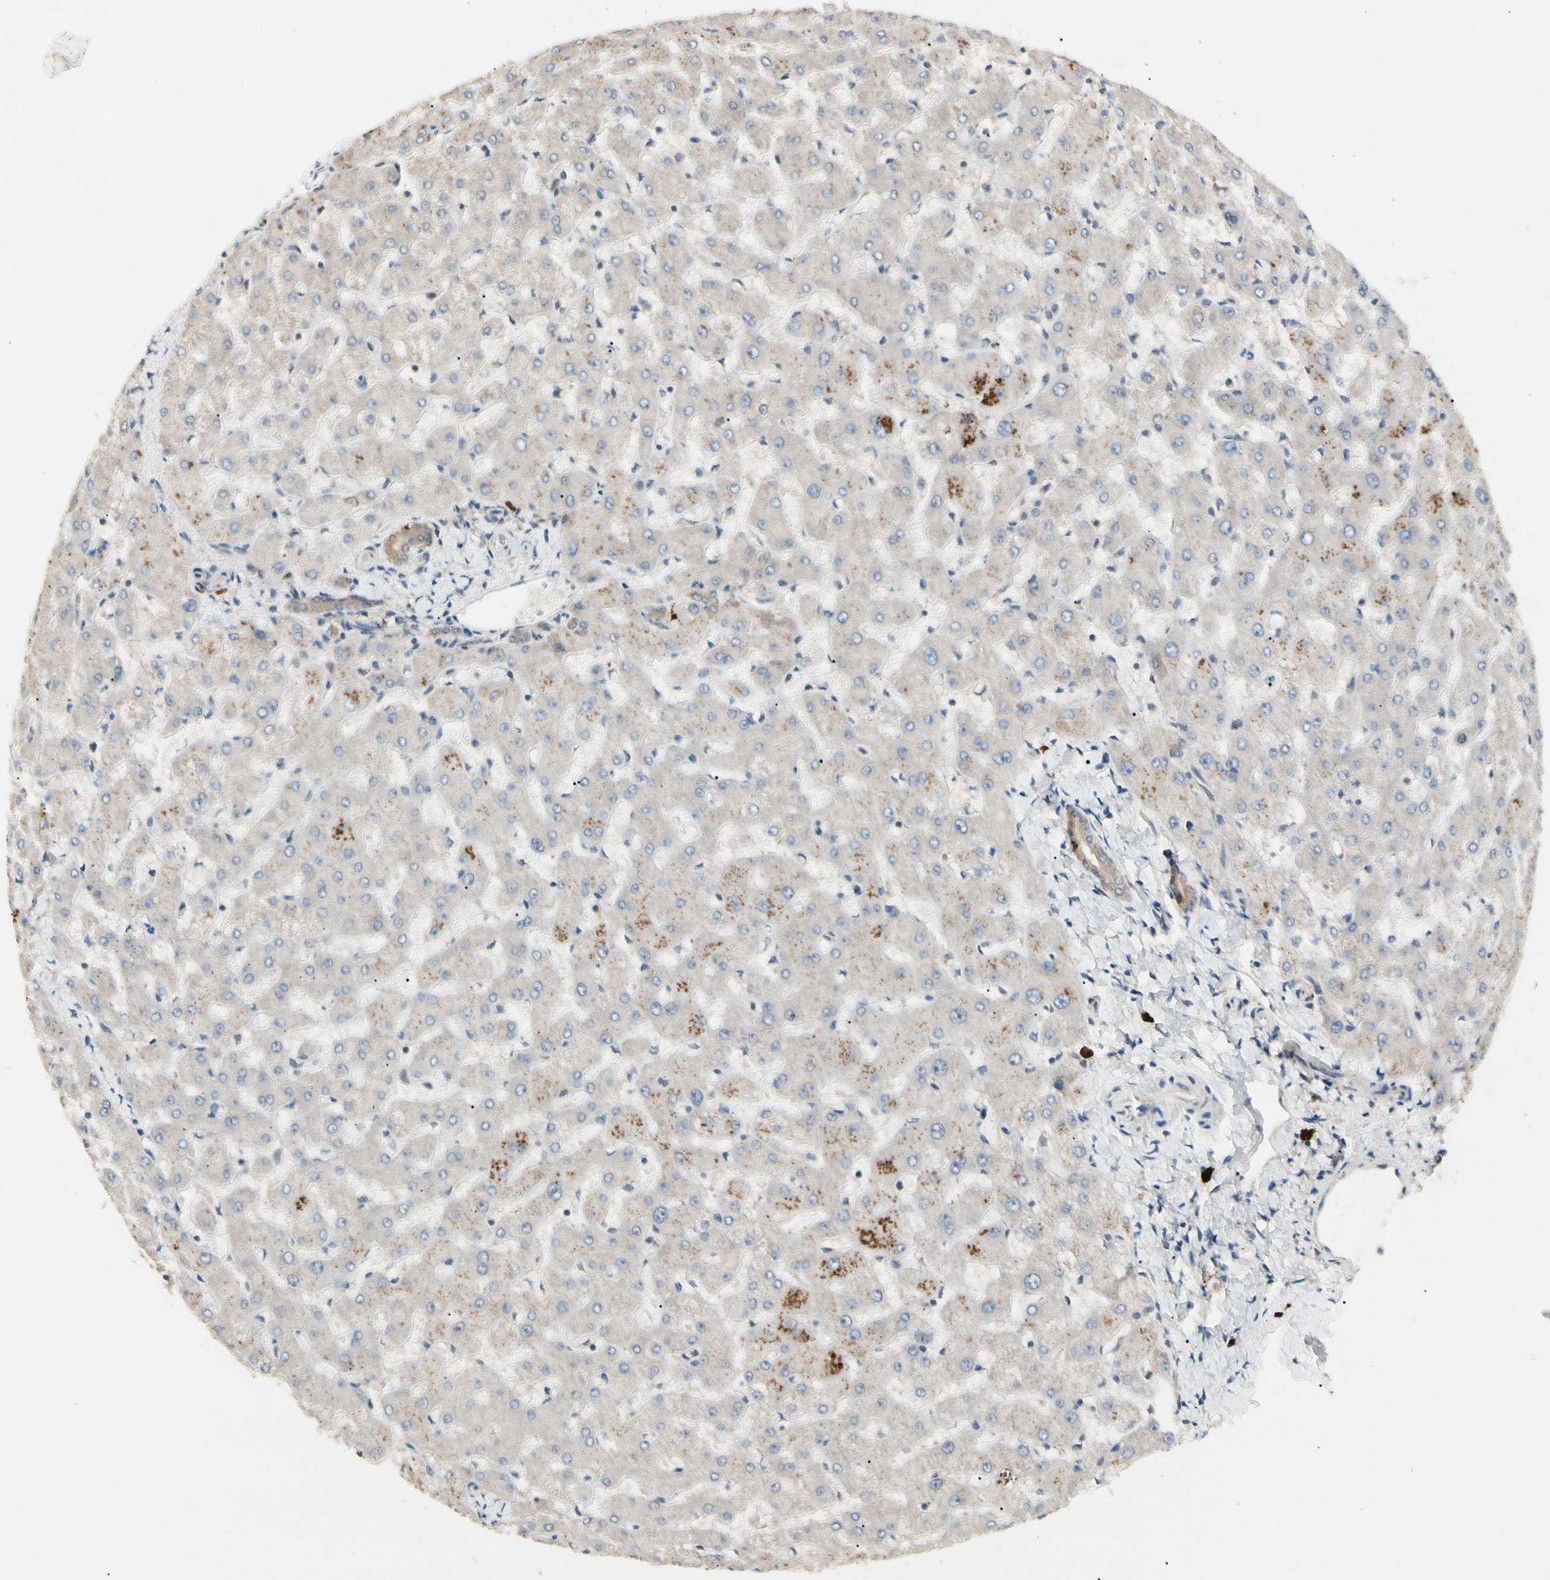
{"staining": {"intensity": "moderate", "quantity": ">75%", "location": "cytoplasmic/membranous"}, "tissue": "liver", "cell_type": "Cholangiocytes", "image_type": "normal", "snomed": [{"axis": "morphology", "description": "Normal tissue, NOS"}, {"axis": "topography", "description": "Liver"}], "caption": "A photomicrograph showing moderate cytoplasmic/membranous expression in approximately >75% of cholangiocytes in normal liver, as visualized by brown immunohistochemical staining.", "gene": "ATG4C", "patient": {"sex": "female", "age": 63}}